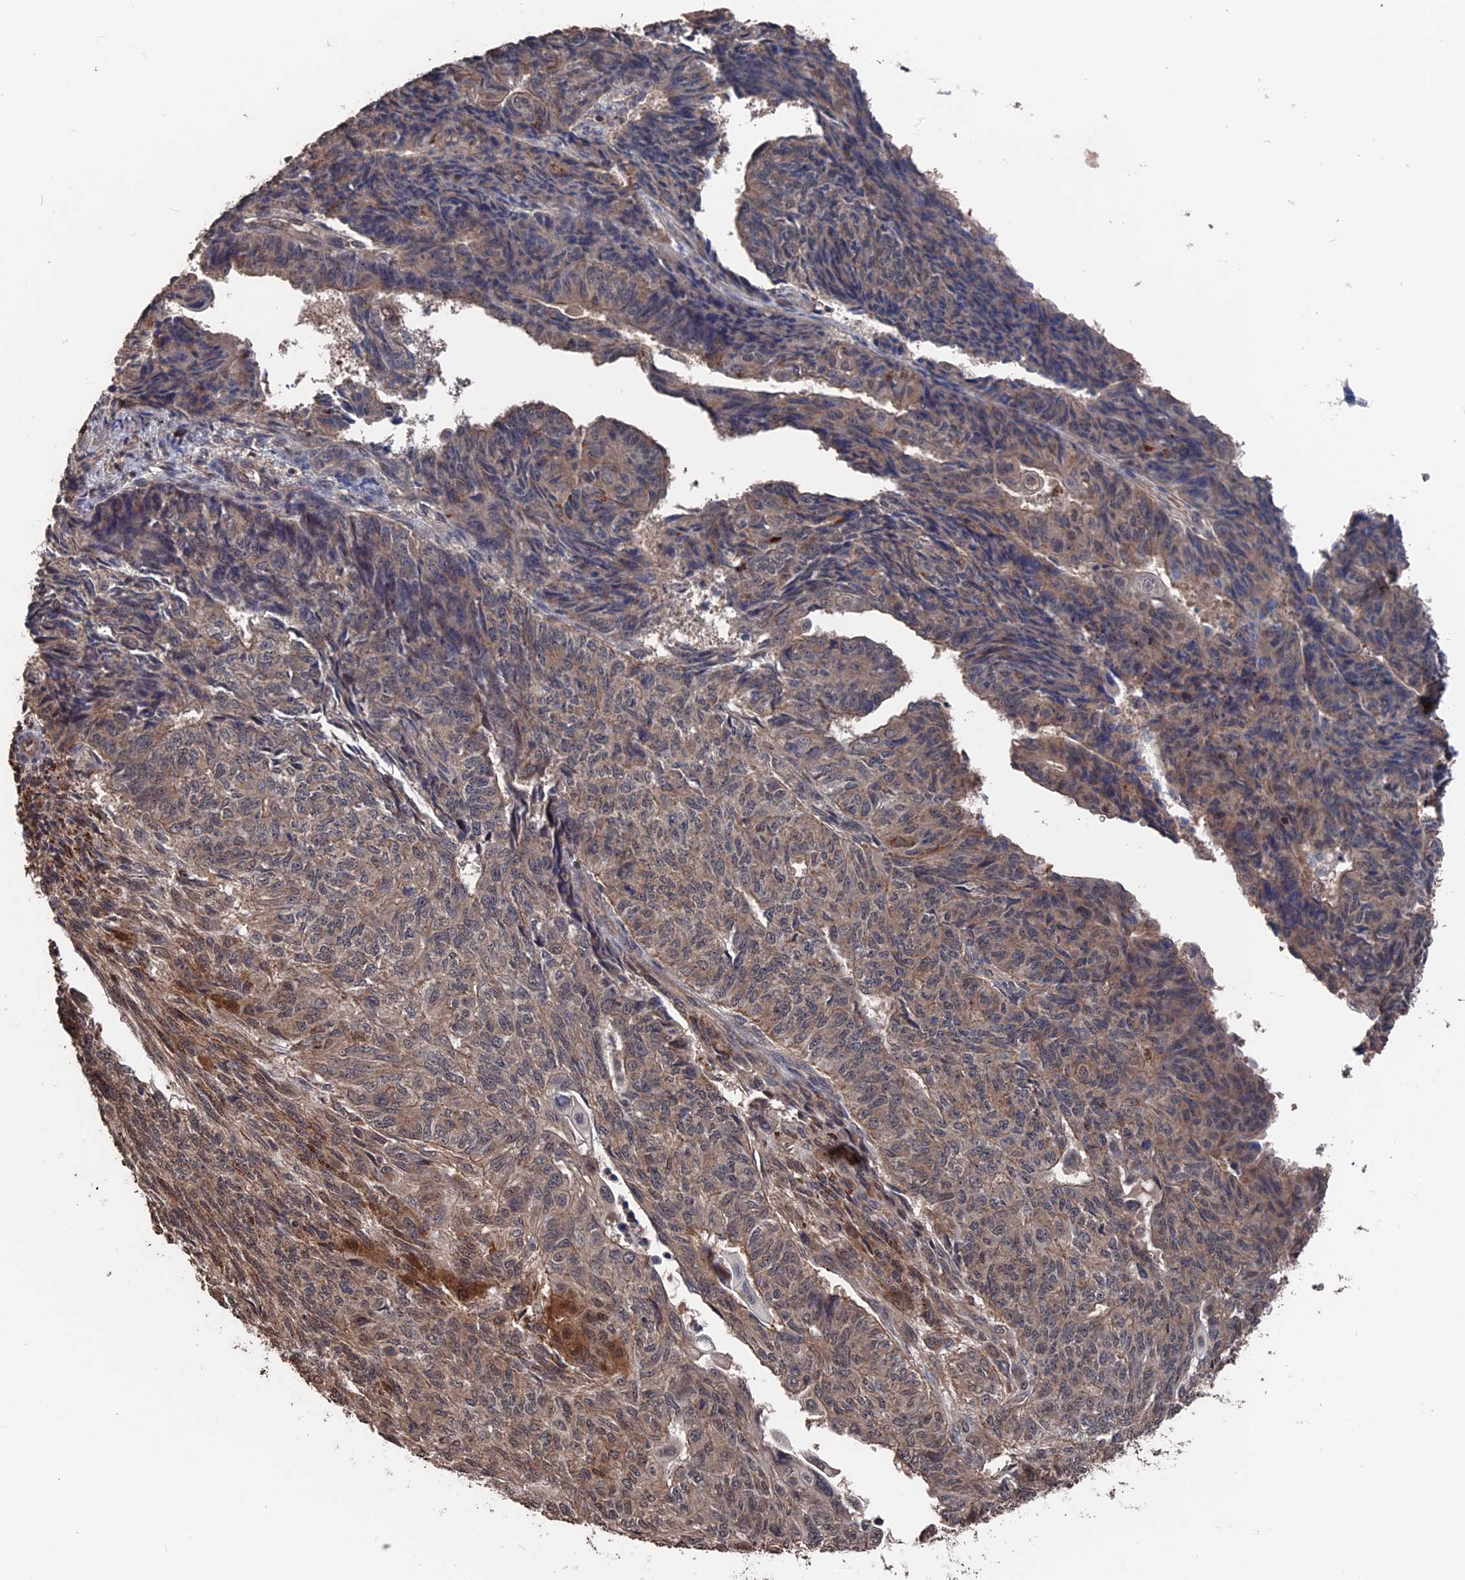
{"staining": {"intensity": "weak", "quantity": ">75%", "location": "cytoplasmic/membranous"}, "tissue": "endometrial cancer", "cell_type": "Tumor cells", "image_type": "cancer", "snomed": [{"axis": "morphology", "description": "Adenocarcinoma, NOS"}, {"axis": "topography", "description": "Endometrium"}], "caption": "IHC of human adenocarcinoma (endometrial) reveals low levels of weak cytoplasmic/membranous expression in approximately >75% of tumor cells. (IHC, brightfield microscopy, high magnification).", "gene": "PDE12", "patient": {"sex": "female", "age": 32}}